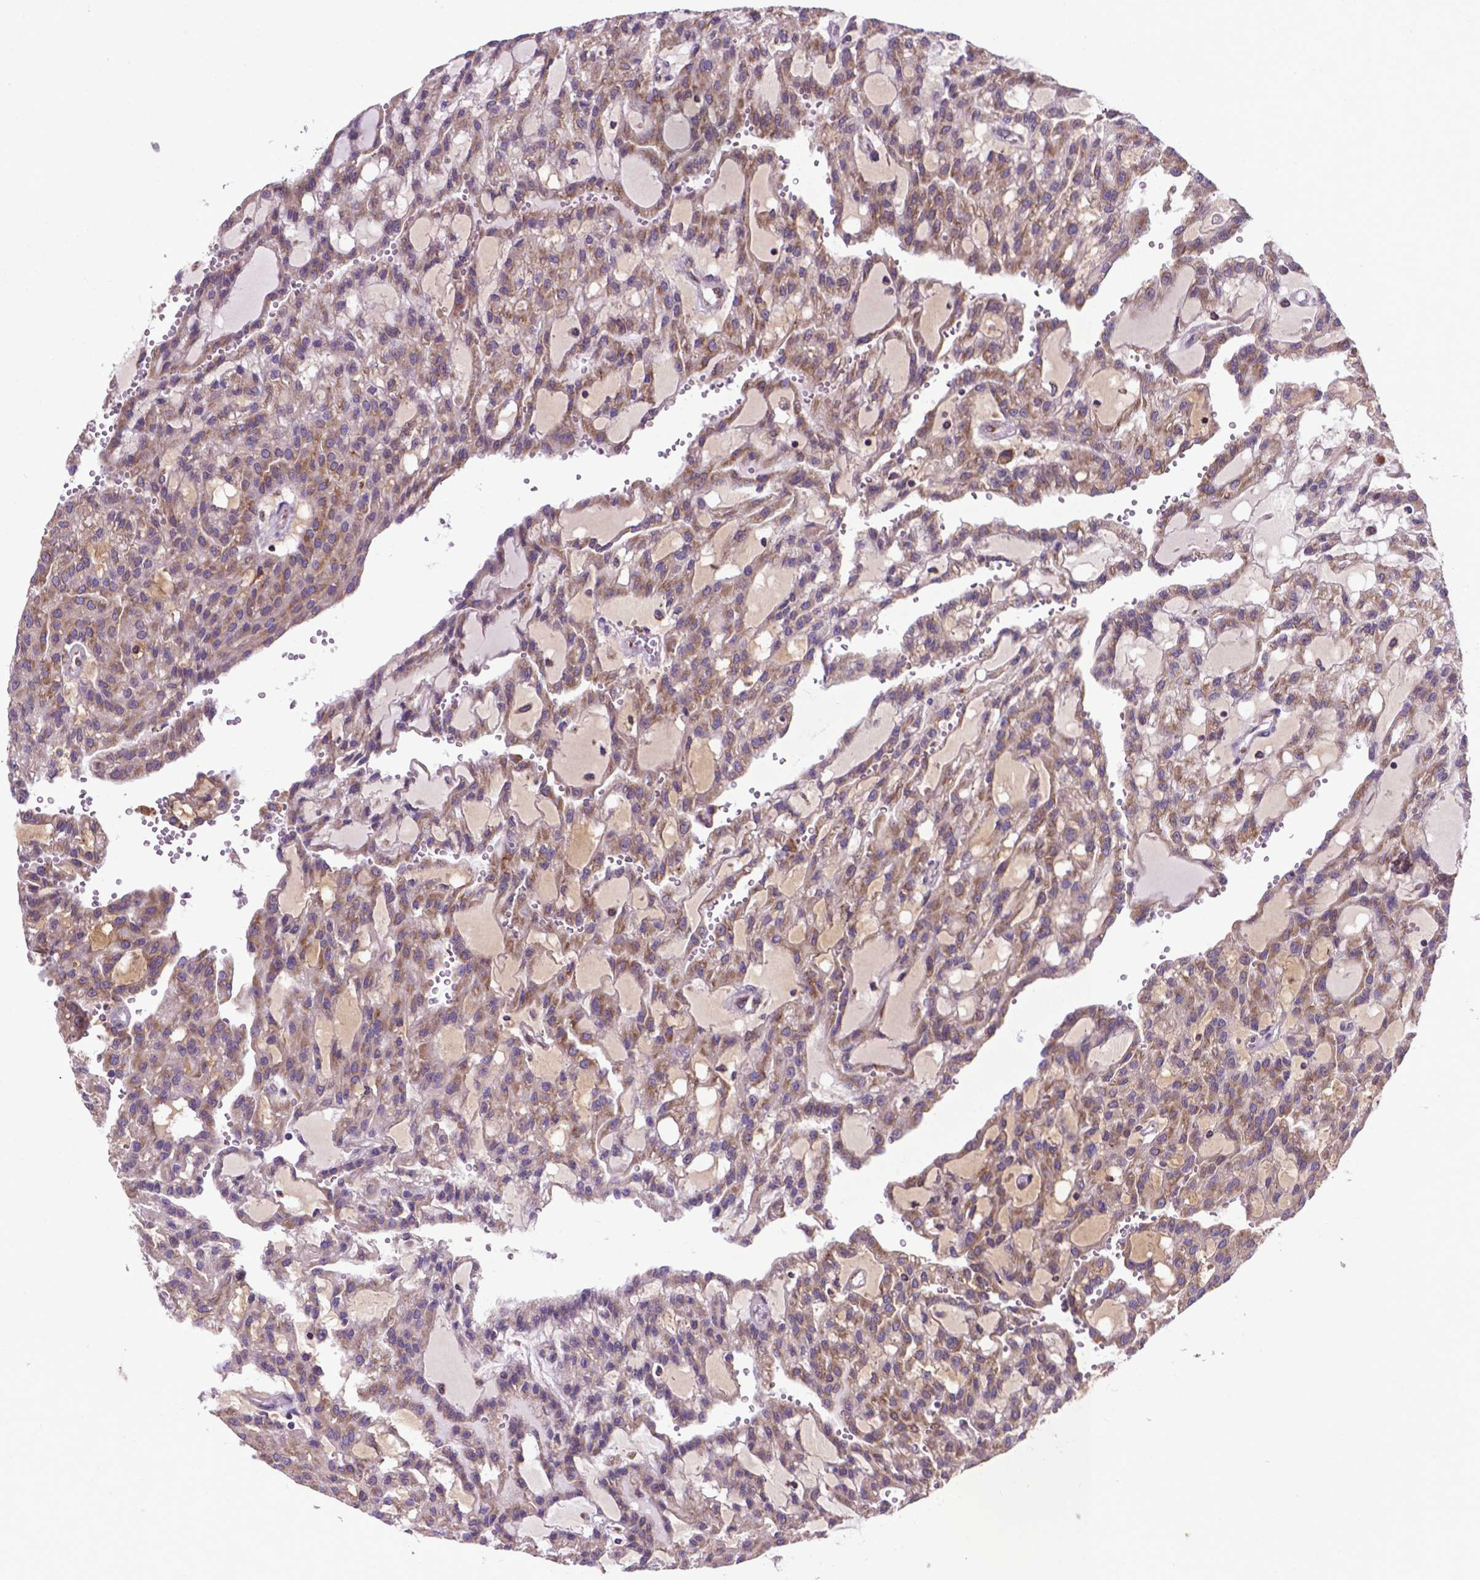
{"staining": {"intensity": "weak", "quantity": ">75%", "location": "cytoplasmic/membranous"}, "tissue": "renal cancer", "cell_type": "Tumor cells", "image_type": "cancer", "snomed": [{"axis": "morphology", "description": "Adenocarcinoma, NOS"}, {"axis": "topography", "description": "Kidney"}], "caption": "Human renal cancer (adenocarcinoma) stained with a brown dye demonstrates weak cytoplasmic/membranous positive positivity in about >75% of tumor cells.", "gene": "WDR83OS", "patient": {"sex": "male", "age": 63}}